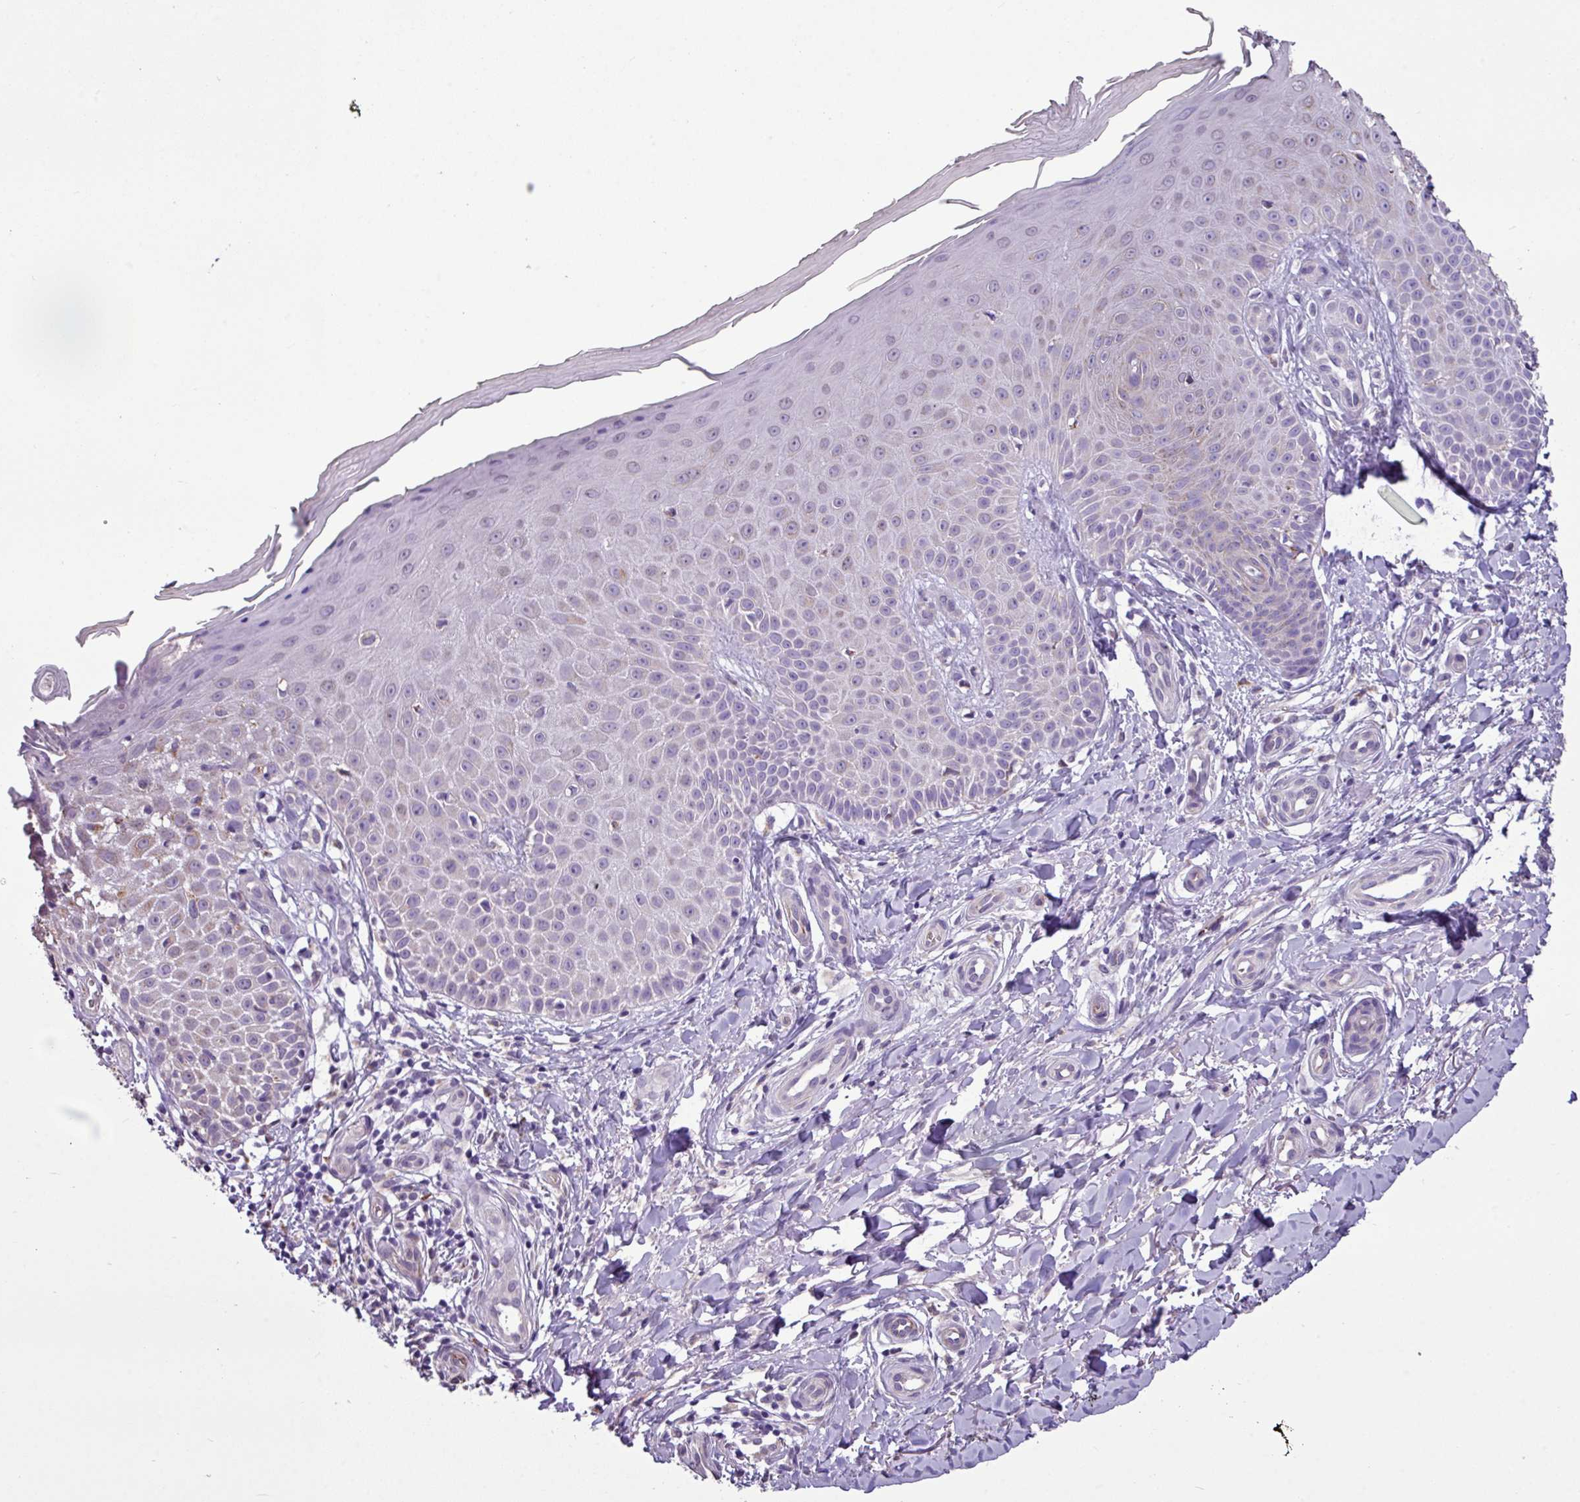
{"staining": {"intensity": "negative", "quantity": "none", "location": "none"}, "tissue": "skin", "cell_type": "Fibroblasts", "image_type": "normal", "snomed": [{"axis": "morphology", "description": "Normal tissue, NOS"}, {"axis": "topography", "description": "Skin"}], "caption": "DAB immunohistochemical staining of benign human skin demonstrates no significant staining in fibroblasts.", "gene": "ALDH2", "patient": {"sex": "male", "age": 81}}